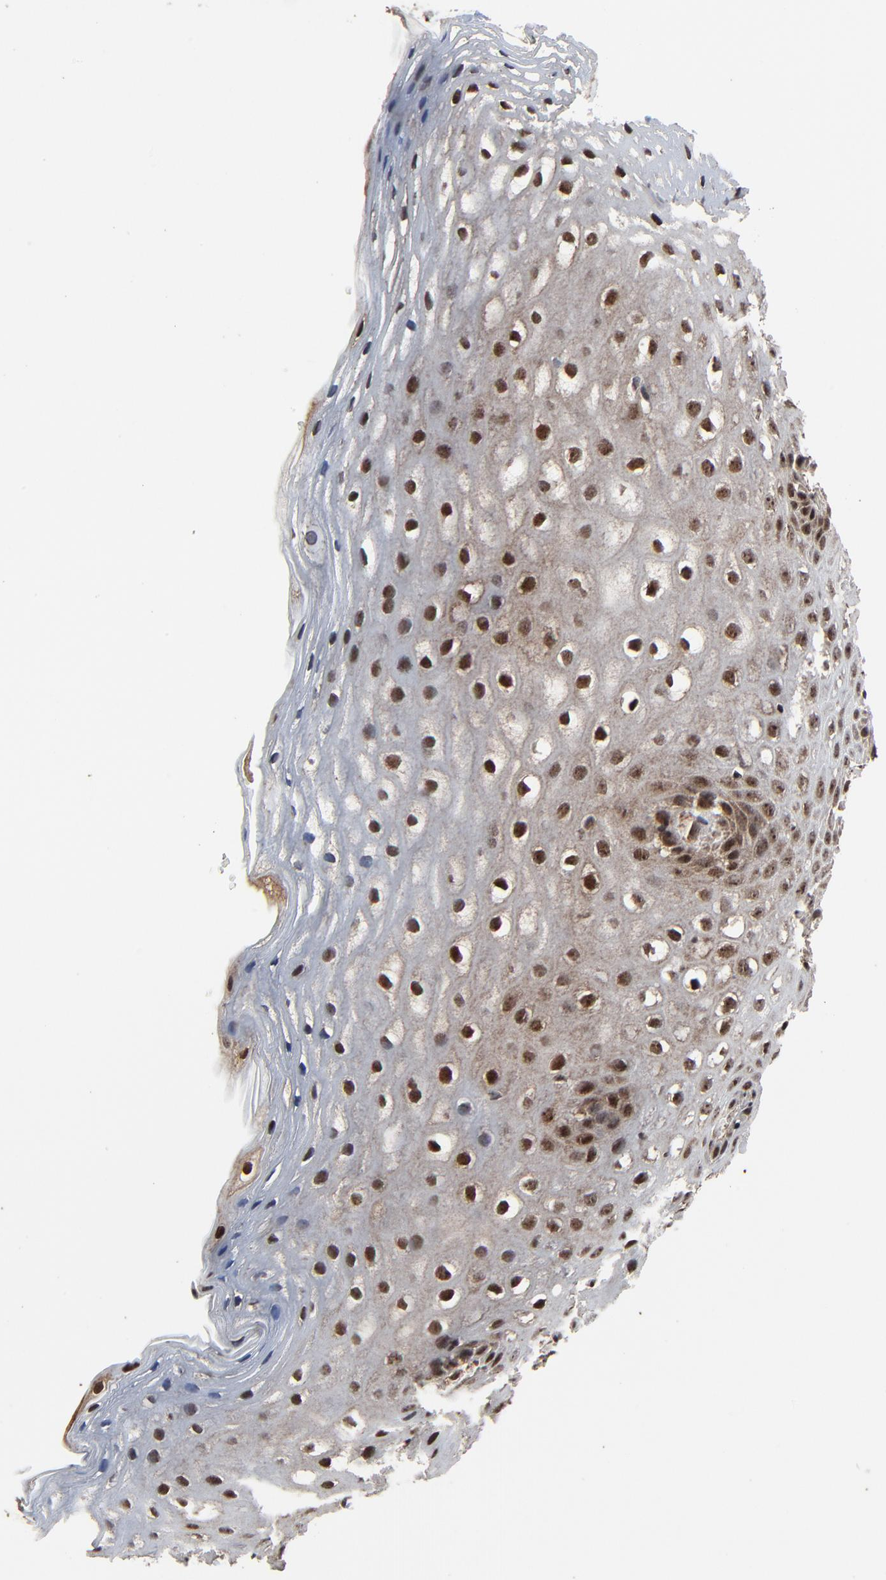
{"staining": {"intensity": "moderate", "quantity": "25%-75%", "location": "cytoplasmic/membranous,nuclear"}, "tissue": "esophagus", "cell_type": "Squamous epithelial cells", "image_type": "normal", "snomed": [{"axis": "morphology", "description": "Normal tissue, NOS"}, {"axis": "topography", "description": "Esophagus"}], "caption": "Approximately 25%-75% of squamous epithelial cells in benign esophagus demonstrate moderate cytoplasmic/membranous,nuclear protein staining as visualized by brown immunohistochemical staining.", "gene": "RHOJ", "patient": {"sex": "female", "age": 70}}